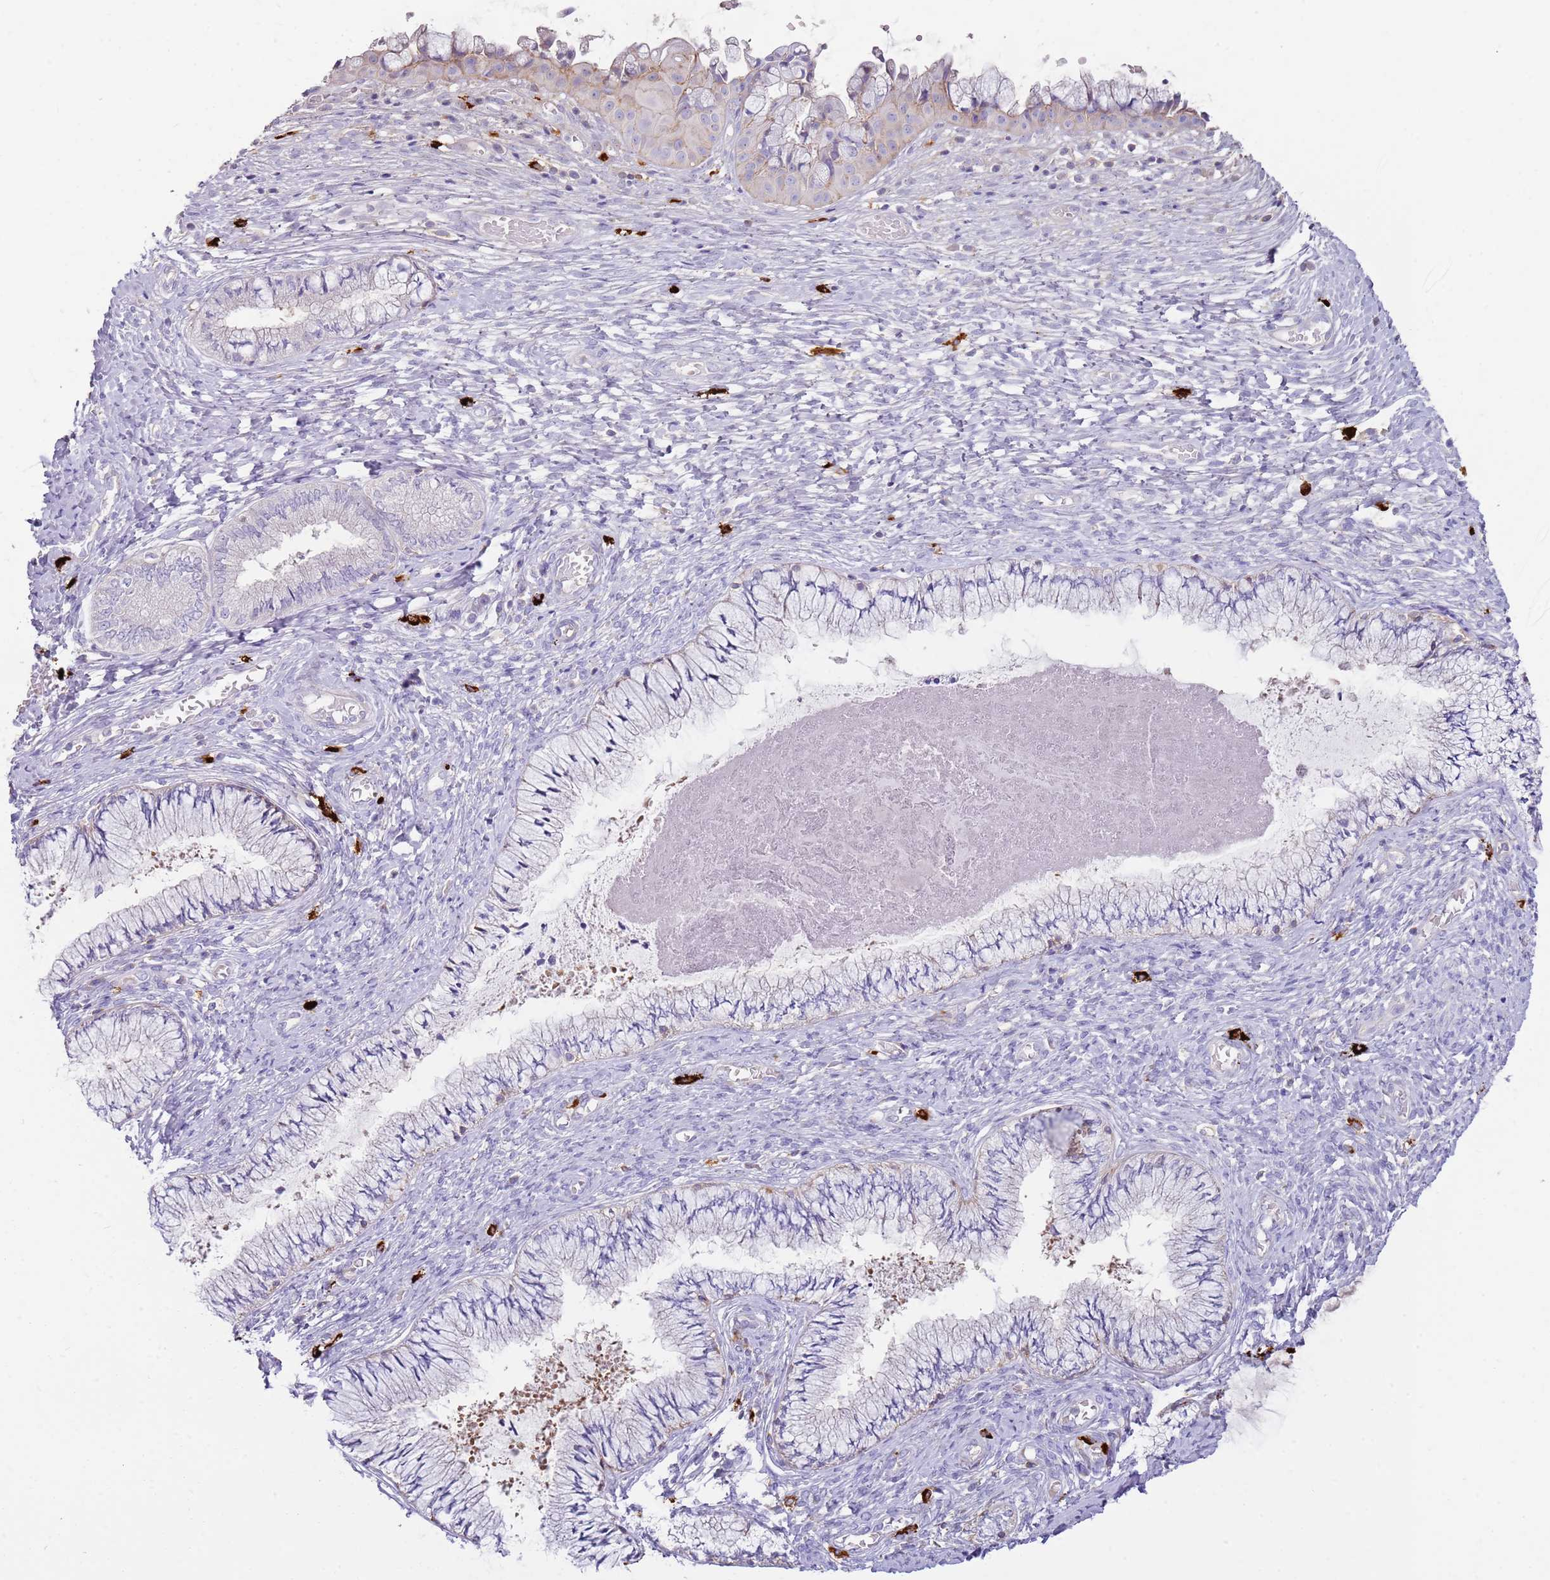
{"staining": {"intensity": "negative", "quantity": "none", "location": "none"}, "tissue": "cervix", "cell_type": "Glandular cells", "image_type": "normal", "snomed": [{"axis": "morphology", "description": "Normal tissue, NOS"}, {"axis": "topography", "description": "Cervix"}], "caption": "The image displays no significant expression in glandular cells of cervix. (Stains: DAB (3,3'-diaminobenzidine) immunohistochemistry with hematoxylin counter stain, Microscopy: brightfield microscopy at high magnification).", "gene": "FPR1", "patient": {"sex": "female", "age": 42}}